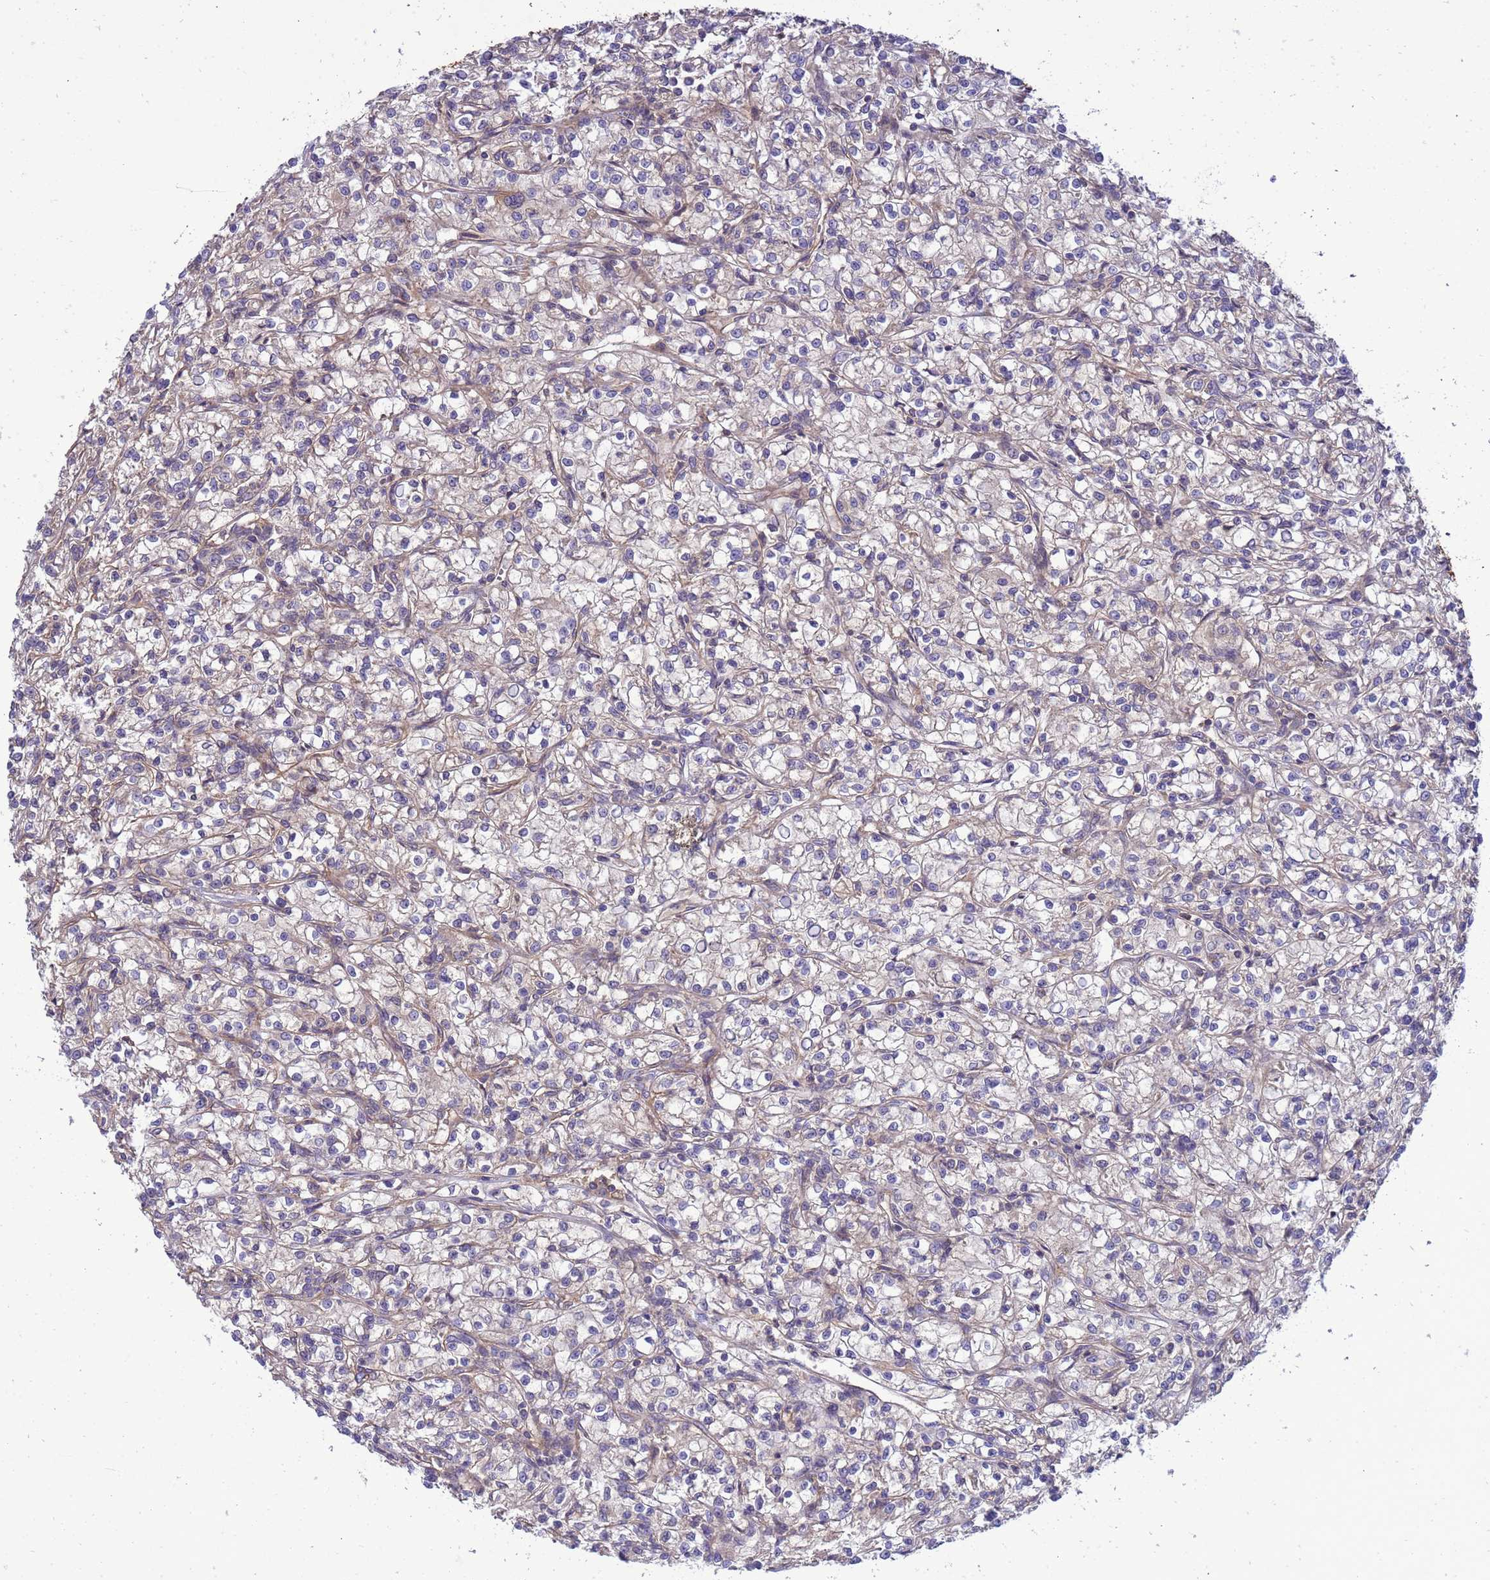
{"staining": {"intensity": "negative", "quantity": "none", "location": "none"}, "tissue": "renal cancer", "cell_type": "Tumor cells", "image_type": "cancer", "snomed": [{"axis": "morphology", "description": "Adenocarcinoma, NOS"}, {"axis": "topography", "description": "Kidney"}], "caption": "There is no significant positivity in tumor cells of renal cancer (adenocarcinoma). (DAB (3,3'-diaminobenzidine) IHC visualized using brightfield microscopy, high magnification).", "gene": "SMCO3", "patient": {"sex": "female", "age": 59}}